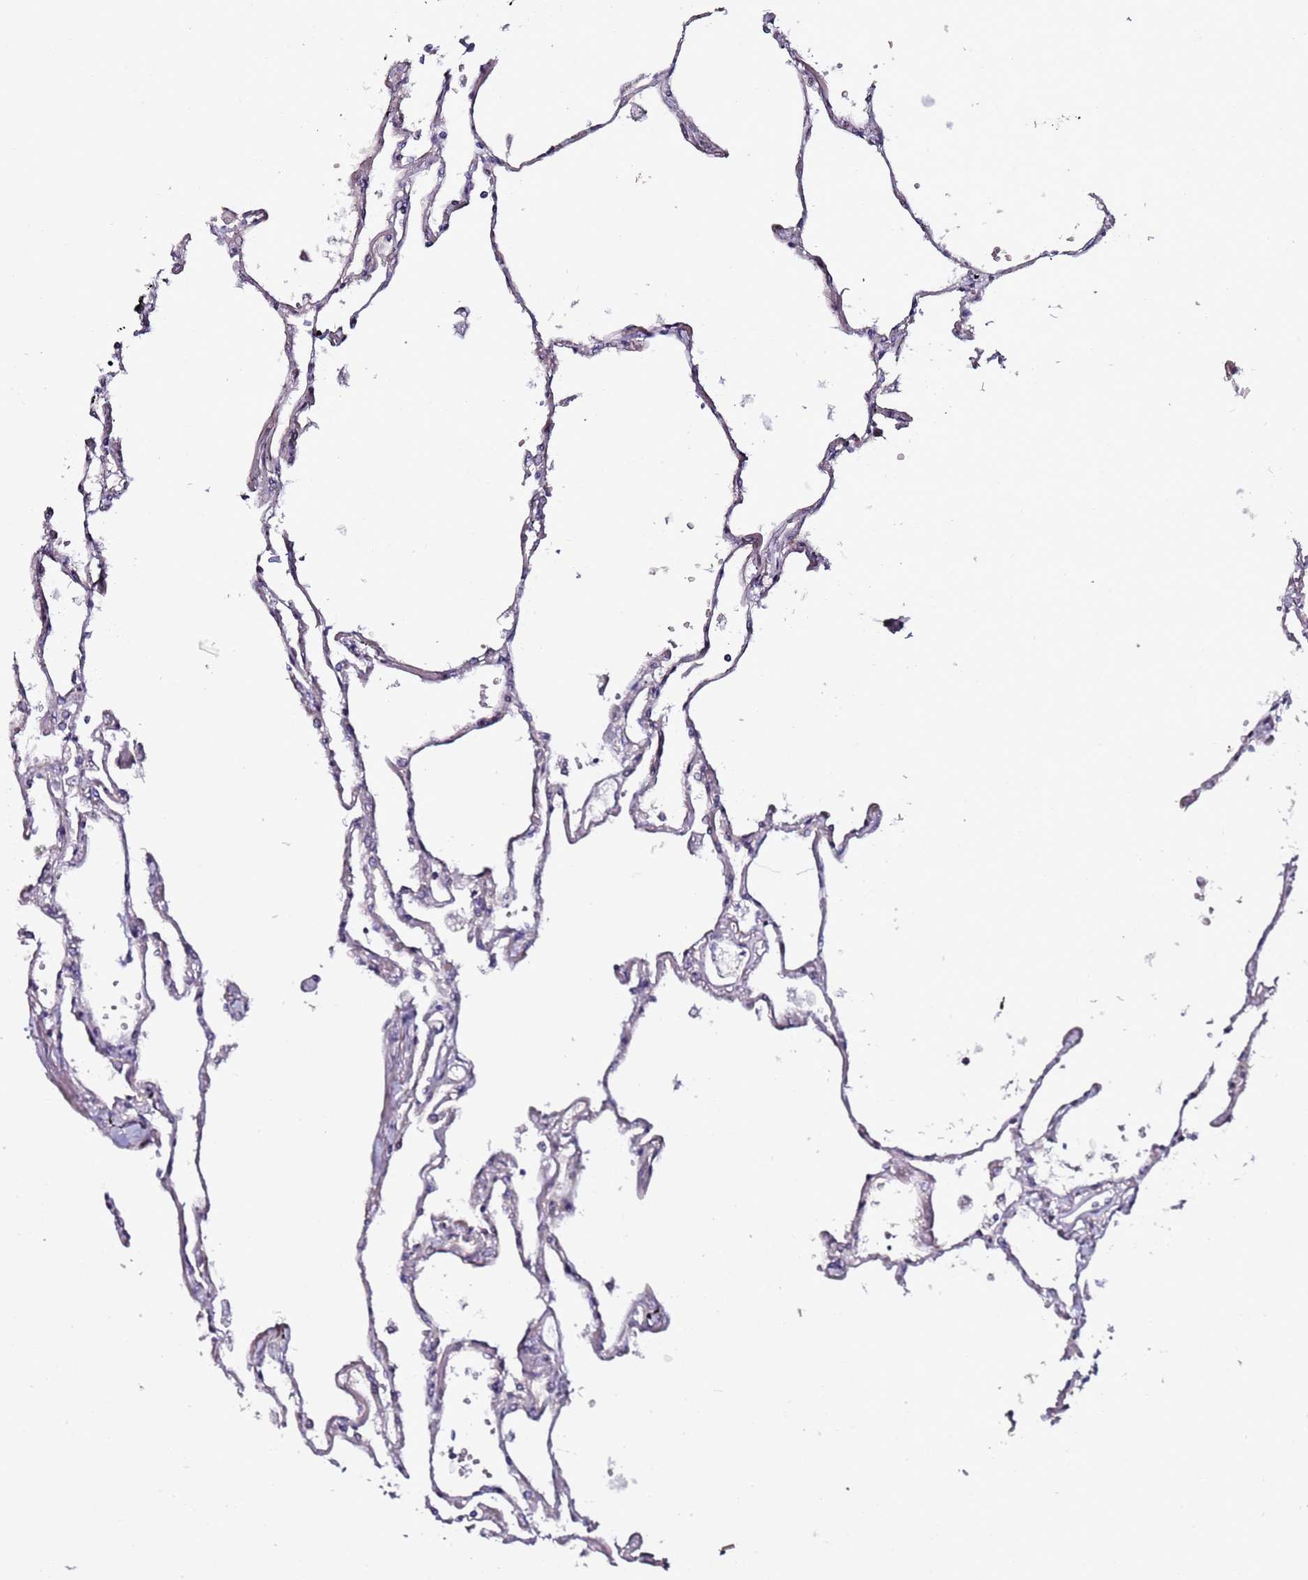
{"staining": {"intensity": "weak", "quantity": "25%-75%", "location": "cytoplasmic/membranous"}, "tissue": "lung", "cell_type": "Alveolar cells", "image_type": "normal", "snomed": [{"axis": "morphology", "description": "Normal tissue, NOS"}, {"axis": "topography", "description": "Lung"}], "caption": "DAB (3,3'-diaminobenzidine) immunohistochemical staining of benign human lung shows weak cytoplasmic/membranous protein expression in approximately 25%-75% of alveolar cells.", "gene": "DUSP28", "patient": {"sex": "female", "age": 67}}